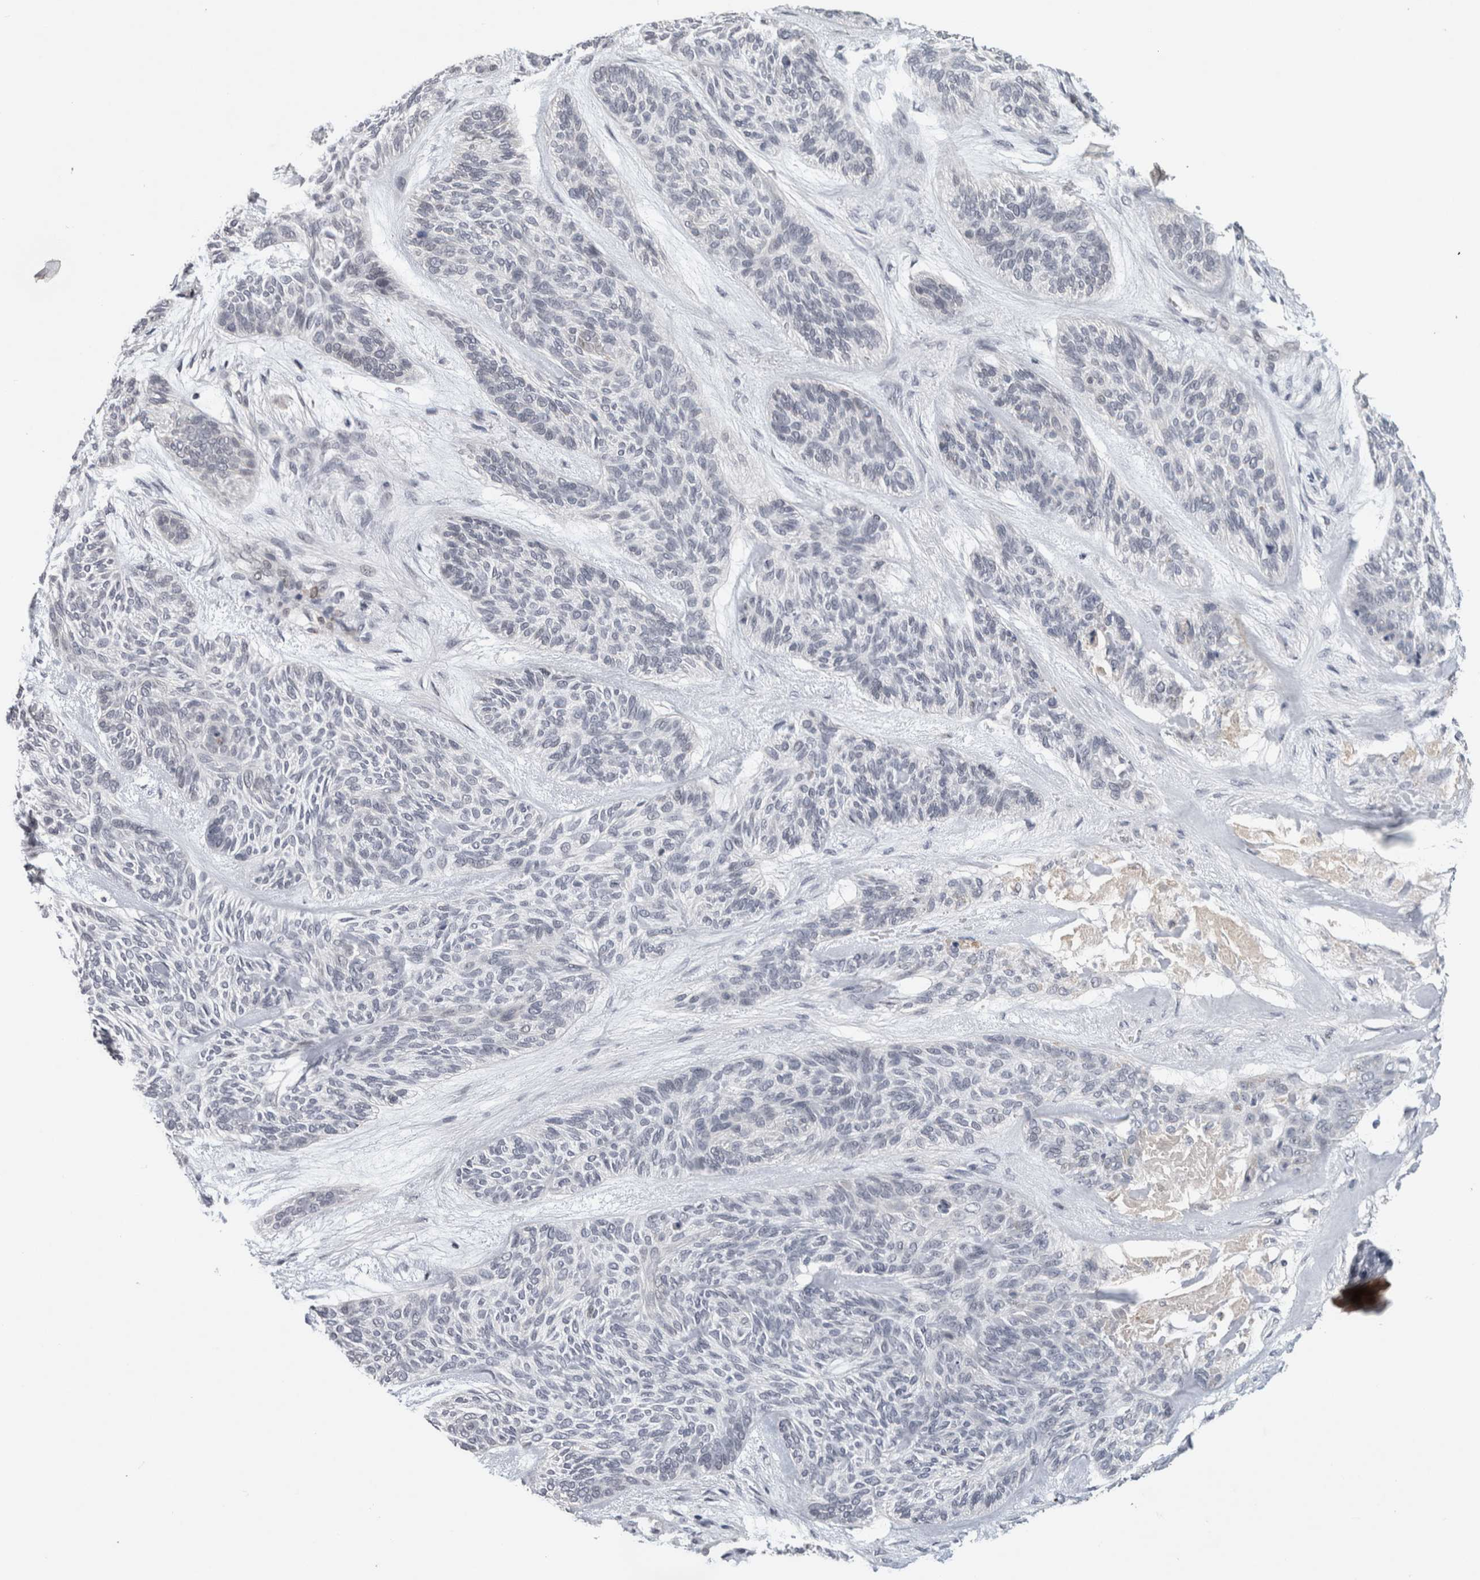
{"staining": {"intensity": "negative", "quantity": "none", "location": "none"}, "tissue": "skin cancer", "cell_type": "Tumor cells", "image_type": "cancer", "snomed": [{"axis": "morphology", "description": "Basal cell carcinoma"}, {"axis": "topography", "description": "Skin"}], "caption": "This is an immunohistochemistry histopathology image of skin cancer (basal cell carcinoma). There is no expression in tumor cells.", "gene": "PRXL2A", "patient": {"sex": "male", "age": 55}}